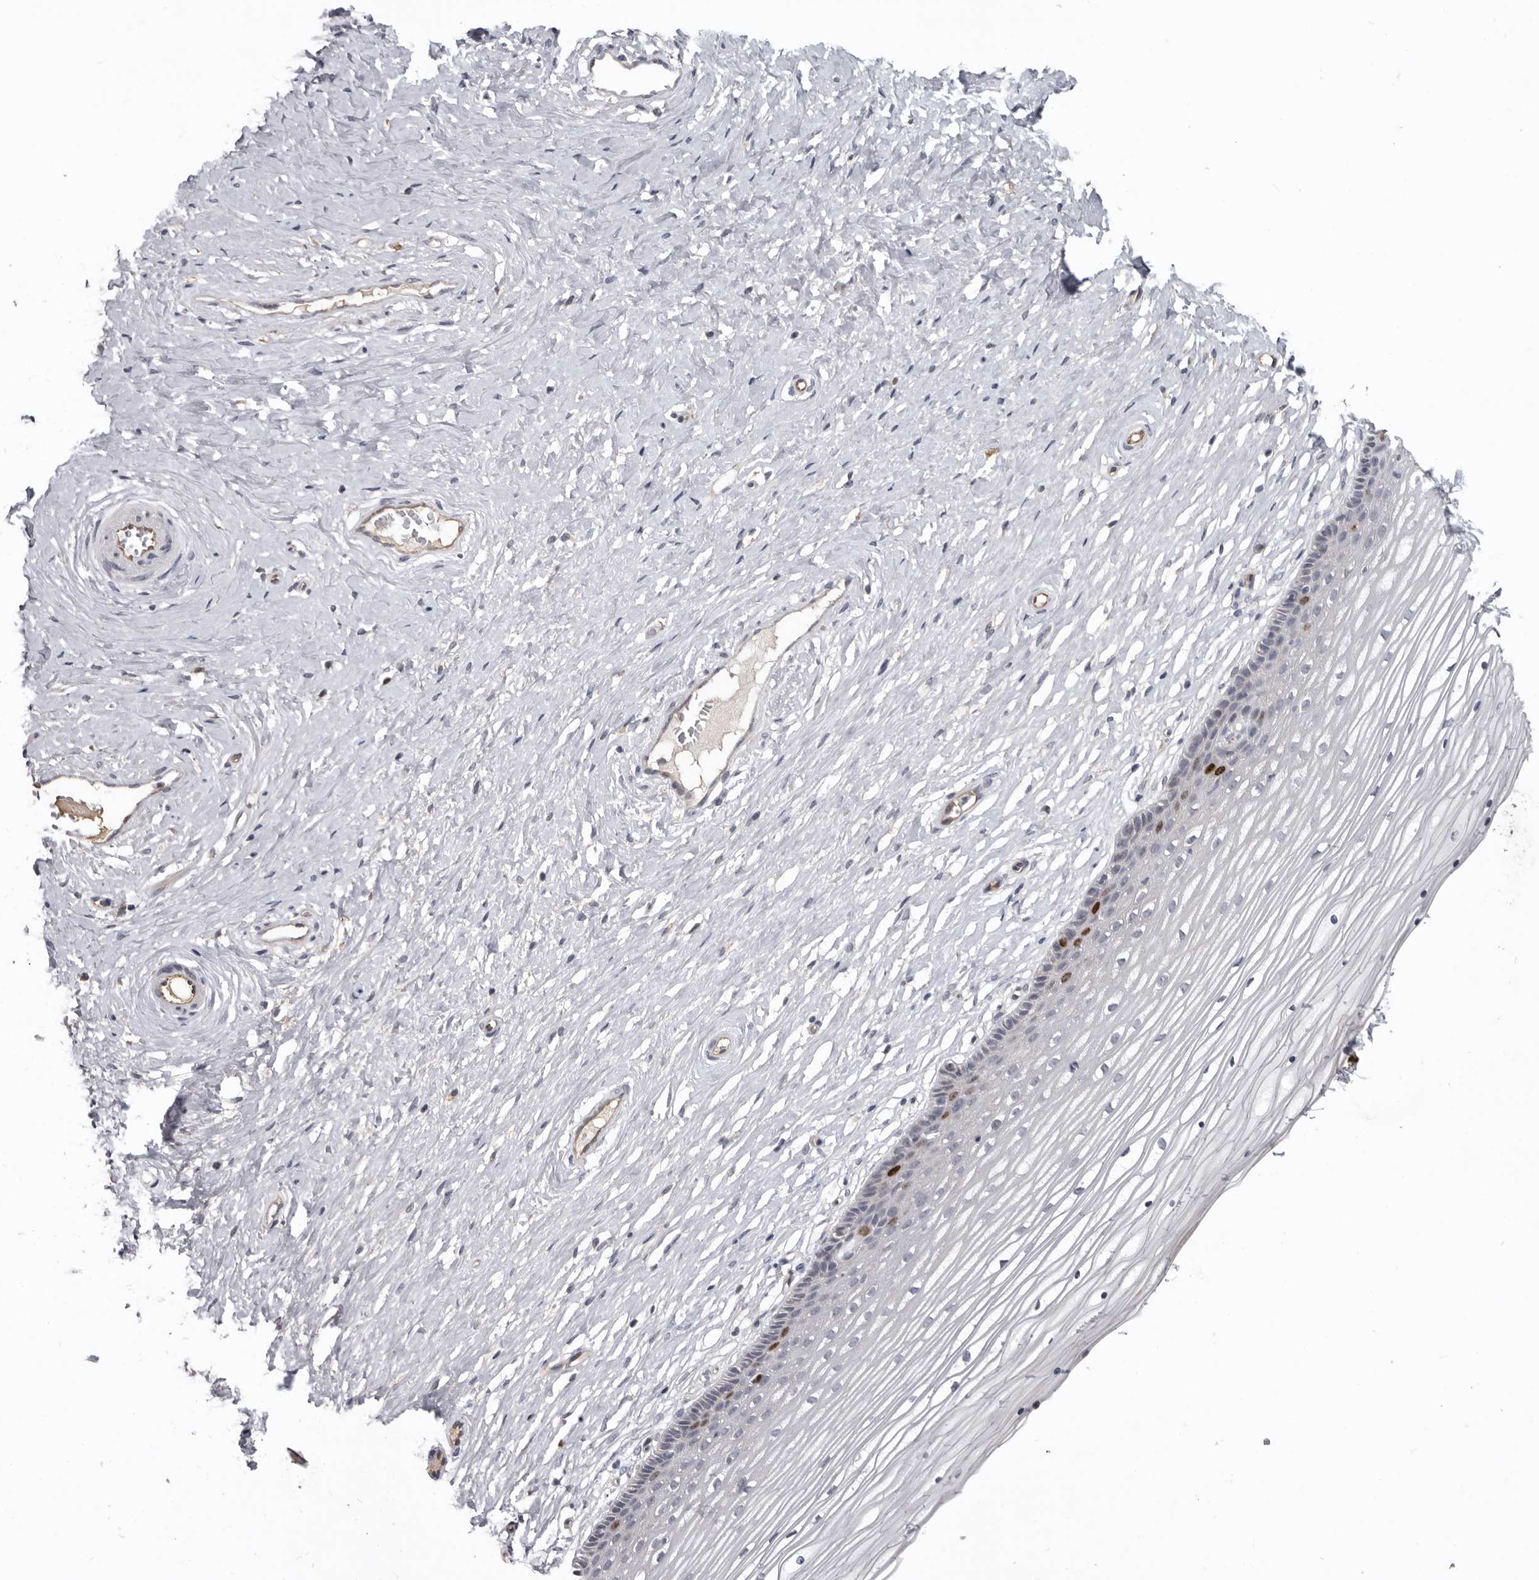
{"staining": {"intensity": "moderate", "quantity": "<25%", "location": "nuclear"}, "tissue": "vagina", "cell_type": "Squamous epithelial cells", "image_type": "normal", "snomed": [{"axis": "morphology", "description": "Normal tissue, NOS"}, {"axis": "topography", "description": "Vagina"}, {"axis": "topography", "description": "Cervix"}], "caption": "Immunohistochemical staining of unremarkable human vagina exhibits <25% levels of moderate nuclear protein positivity in about <25% of squamous epithelial cells.", "gene": "CDCA8", "patient": {"sex": "female", "age": 40}}